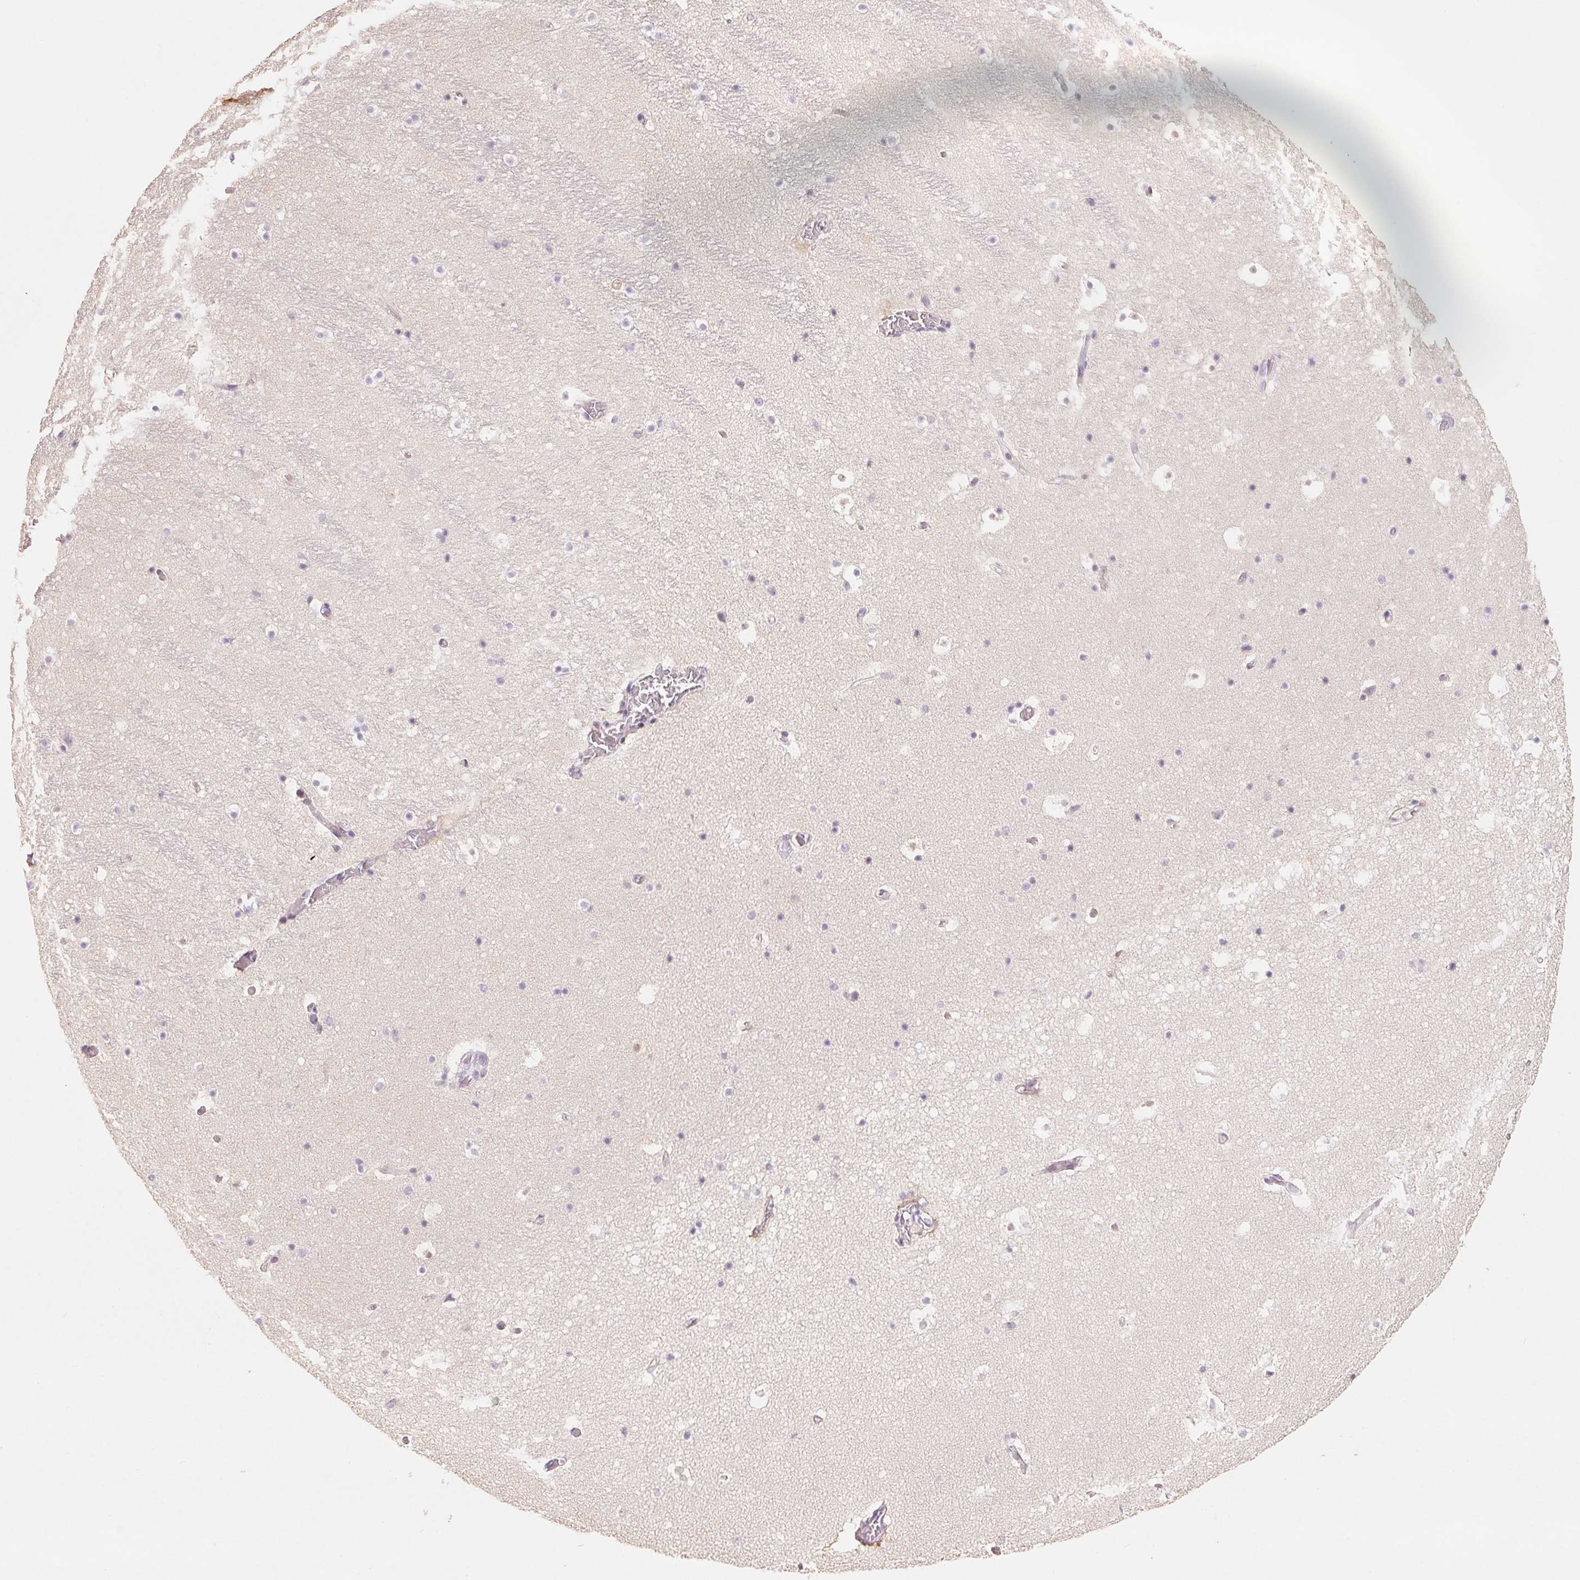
{"staining": {"intensity": "negative", "quantity": "none", "location": "none"}, "tissue": "hippocampus", "cell_type": "Glial cells", "image_type": "normal", "snomed": [{"axis": "morphology", "description": "Normal tissue, NOS"}, {"axis": "topography", "description": "Hippocampus"}], "caption": "The IHC histopathology image has no significant staining in glial cells of hippocampus.", "gene": "VTCN1", "patient": {"sex": "male", "age": 26}}